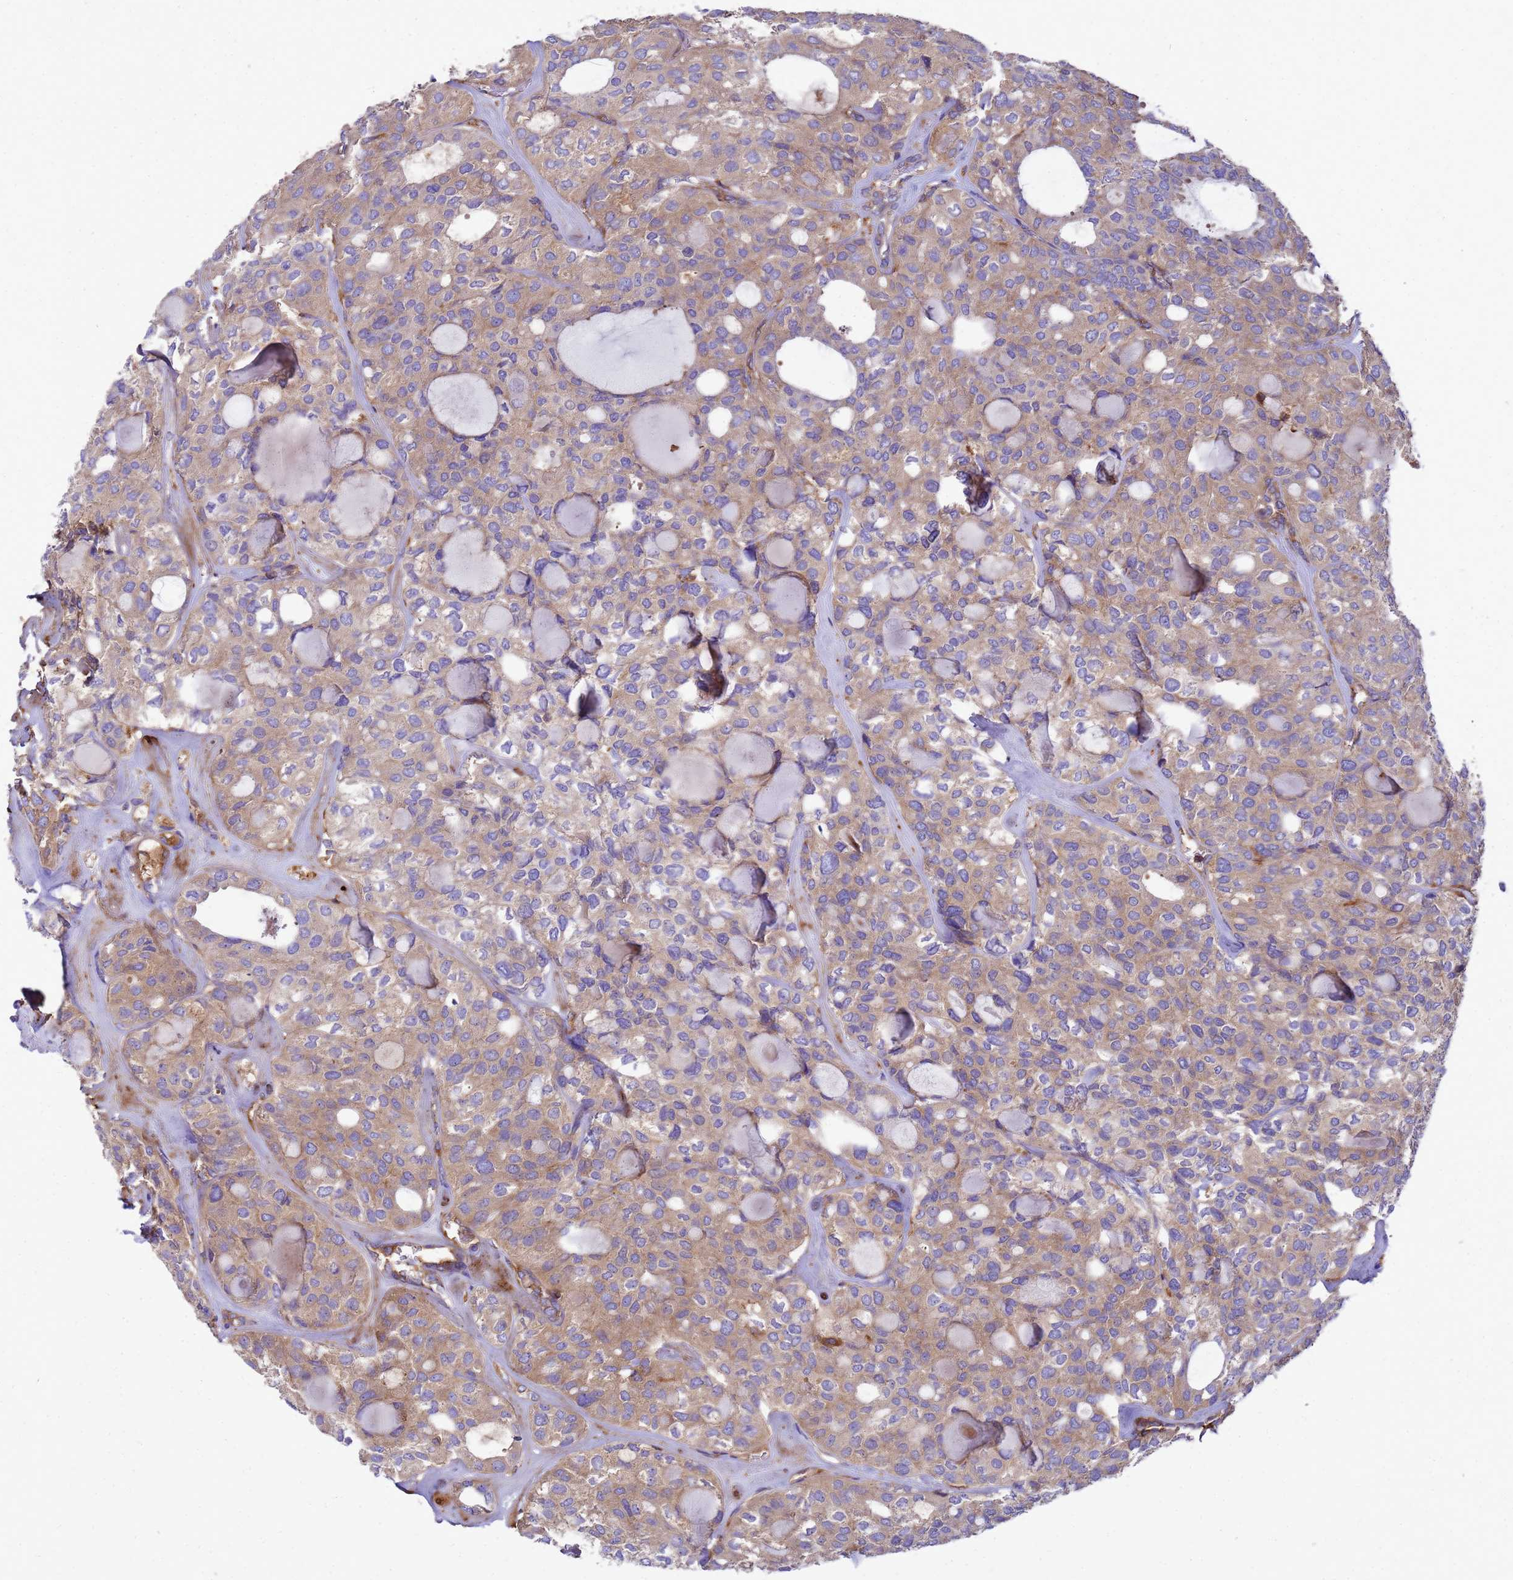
{"staining": {"intensity": "weak", "quantity": ">75%", "location": "cytoplasmic/membranous"}, "tissue": "thyroid cancer", "cell_type": "Tumor cells", "image_type": "cancer", "snomed": [{"axis": "morphology", "description": "Follicular adenoma carcinoma, NOS"}, {"axis": "topography", "description": "Thyroid gland"}], "caption": "Immunohistochemistry image of neoplastic tissue: human follicular adenoma carcinoma (thyroid) stained using IHC demonstrates low levels of weak protein expression localized specifically in the cytoplasmic/membranous of tumor cells, appearing as a cytoplasmic/membranous brown color.", "gene": "ZNF235", "patient": {"sex": "male", "age": 75}}